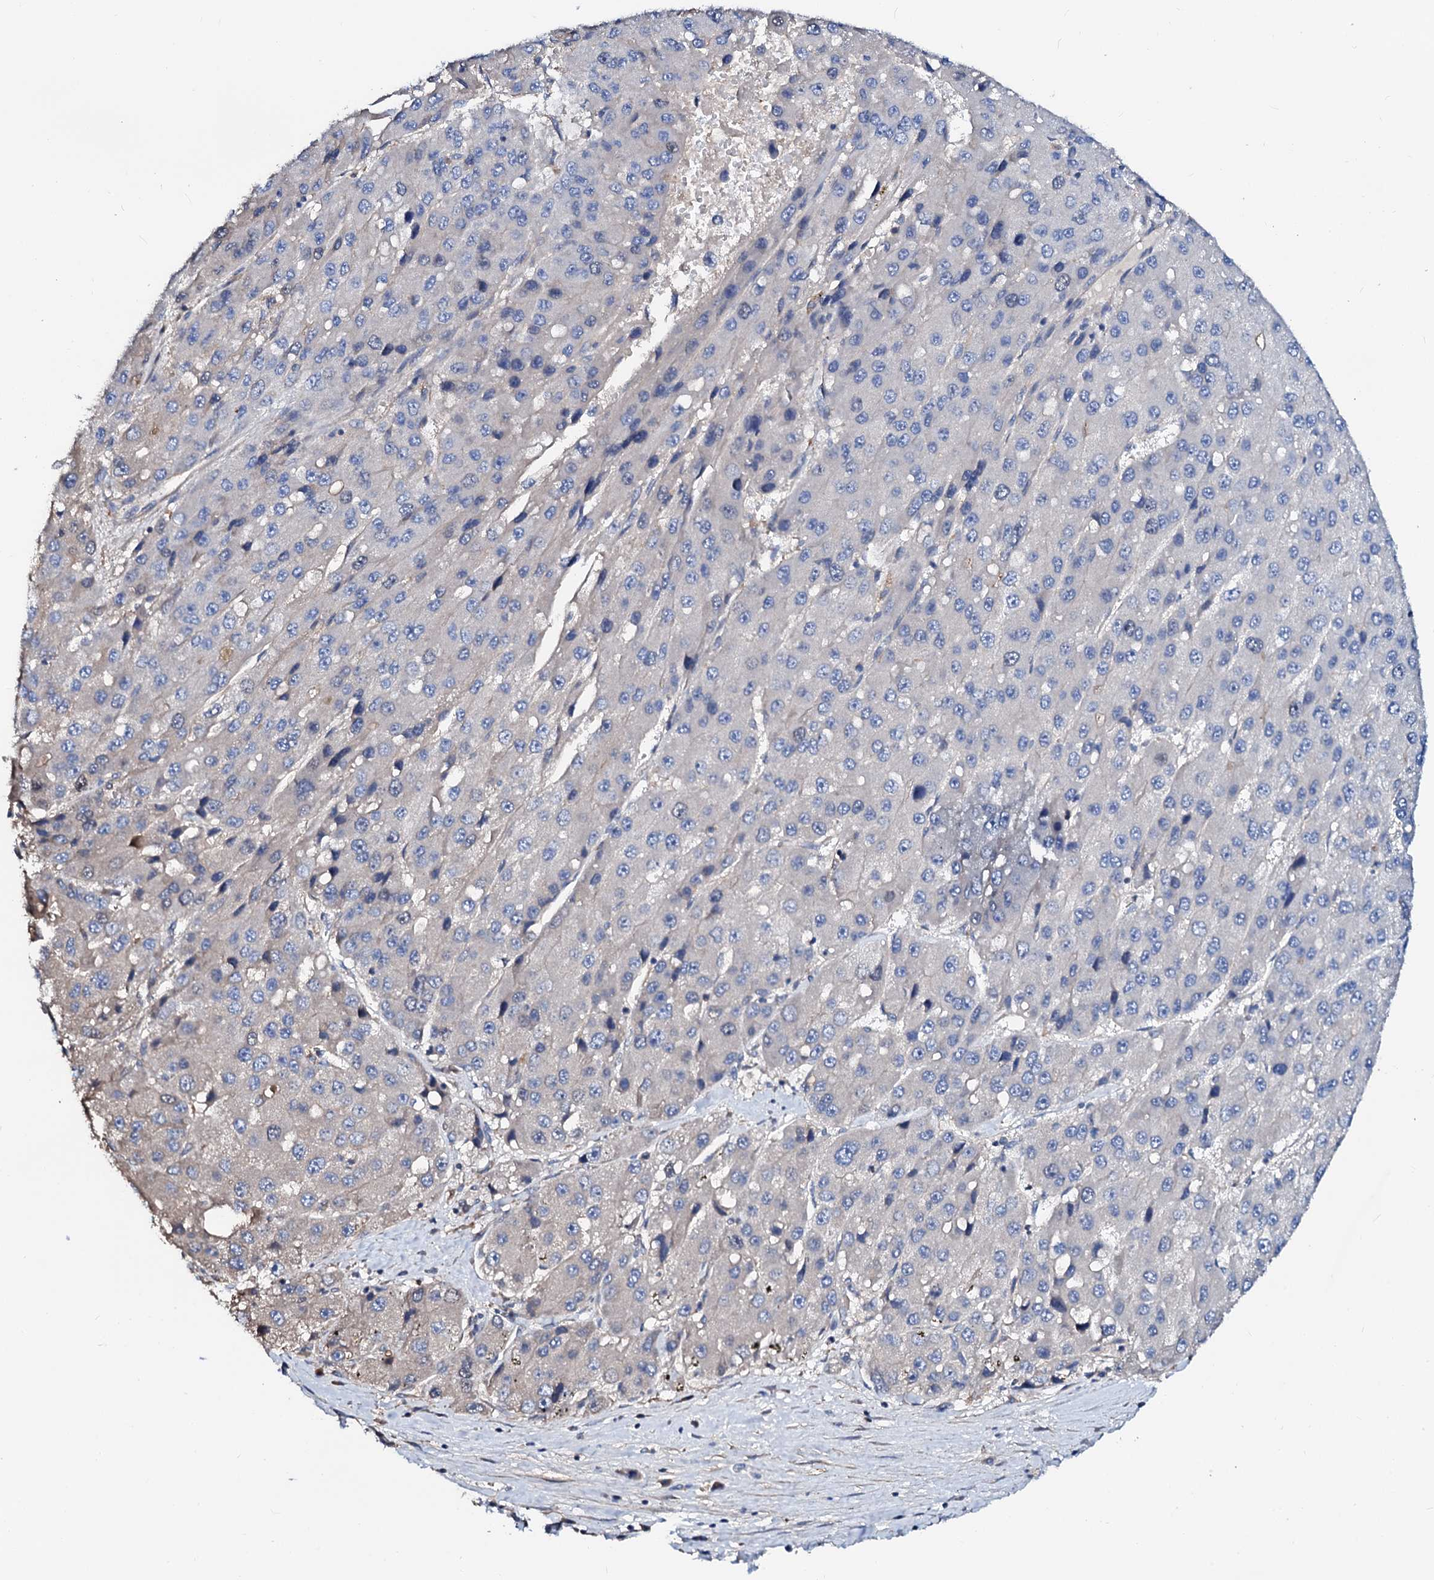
{"staining": {"intensity": "negative", "quantity": "none", "location": "none"}, "tissue": "liver cancer", "cell_type": "Tumor cells", "image_type": "cancer", "snomed": [{"axis": "morphology", "description": "Carcinoma, Hepatocellular, NOS"}, {"axis": "topography", "description": "Liver"}], "caption": "Immunohistochemistry (IHC) histopathology image of human liver hepatocellular carcinoma stained for a protein (brown), which demonstrates no staining in tumor cells.", "gene": "CSKMT", "patient": {"sex": "female", "age": 73}}